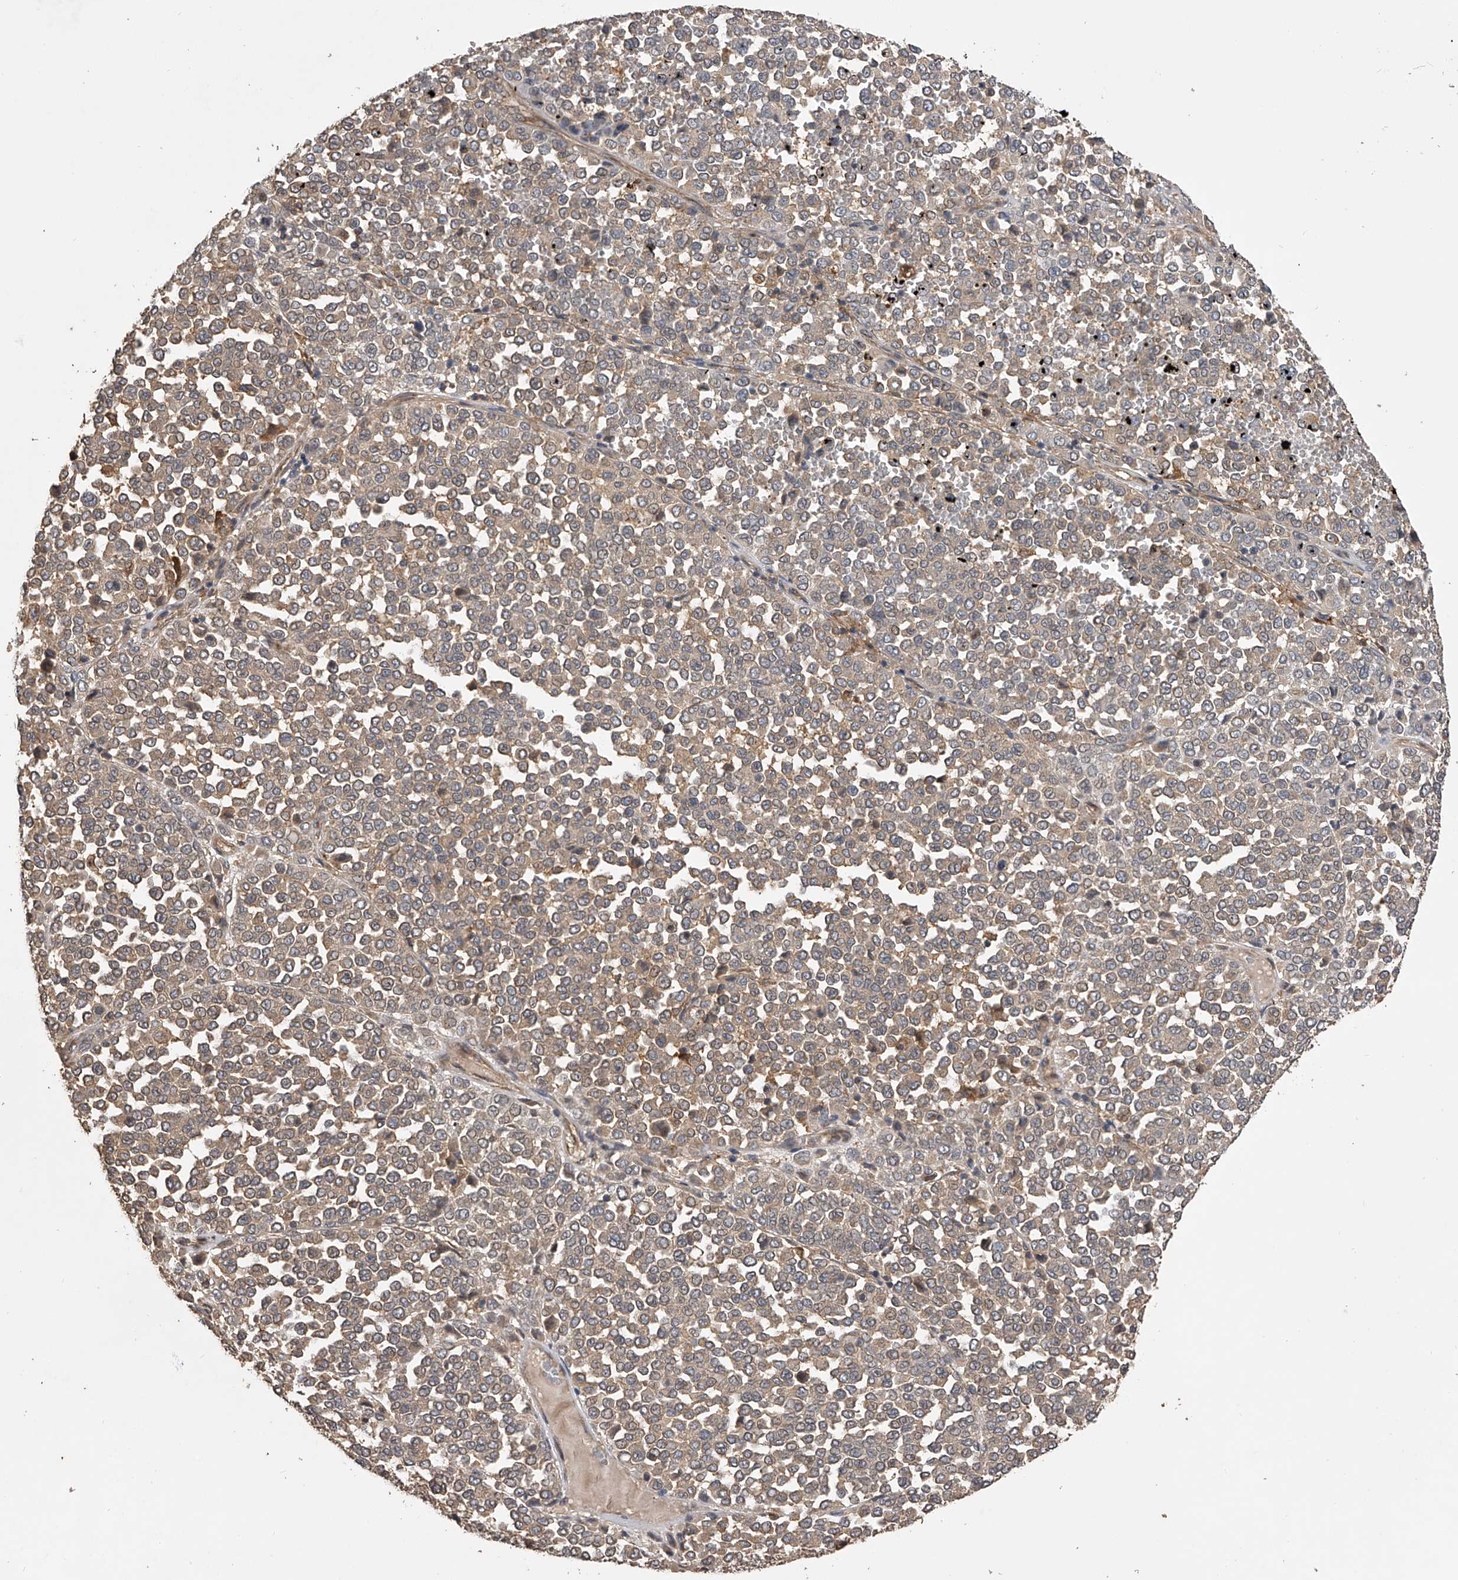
{"staining": {"intensity": "weak", "quantity": ">75%", "location": "cytoplasmic/membranous"}, "tissue": "melanoma", "cell_type": "Tumor cells", "image_type": "cancer", "snomed": [{"axis": "morphology", "description": "Malignant melanoma, Metastatic site"}, {"axis": "topography", "description": "Pancreas"}], "caption": "Protein expression analysis of human malignant melanoma (metastatic site) reveals weak cytoplasmic/membranous expression in approximately >75% of tumor cells.", "gene": "PTPRA", "patient": {"sex": "female", "age": 30}}